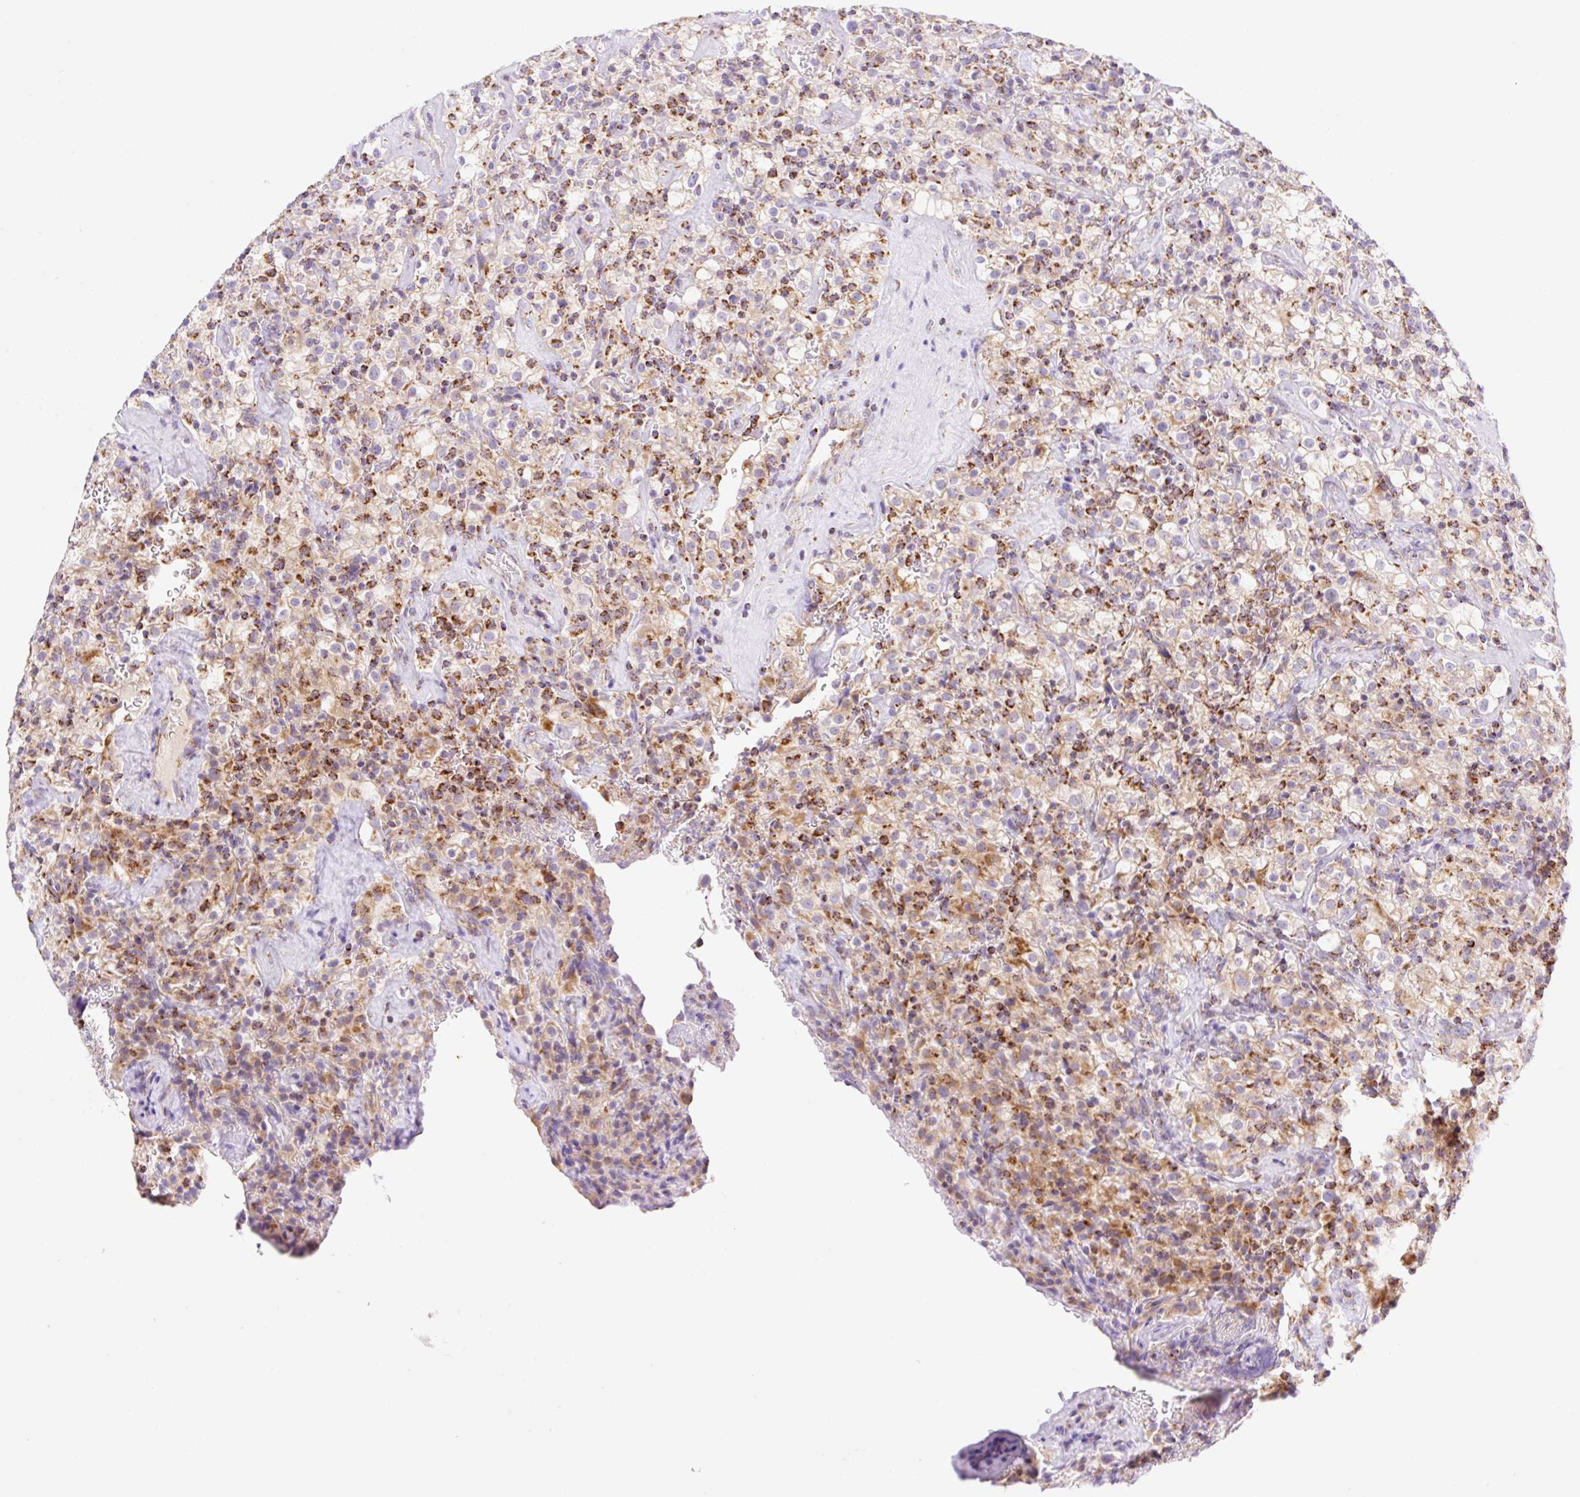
{"staining": {"intensity": "moderate", "quantity": ">75%", "location": "cytoplasmic/membranous"}, "tissue": "renal cancer", "cell_type": "Tumor cells", "image_type": "cancer", "snomed": [{"axis": "morphology", "description": "Adenocarcinoma, NOS"}, {"axis": "topography", "description": "Kidney"}], "caption": "The micrograph demonstrates staining of adenocarcinoma (renal), revealing moderate cytoplasmic/membranous protein staining (brown color) within tumor cells.", "gene": "ETNK2", "patient": {"sex": "female", "age": 74}}